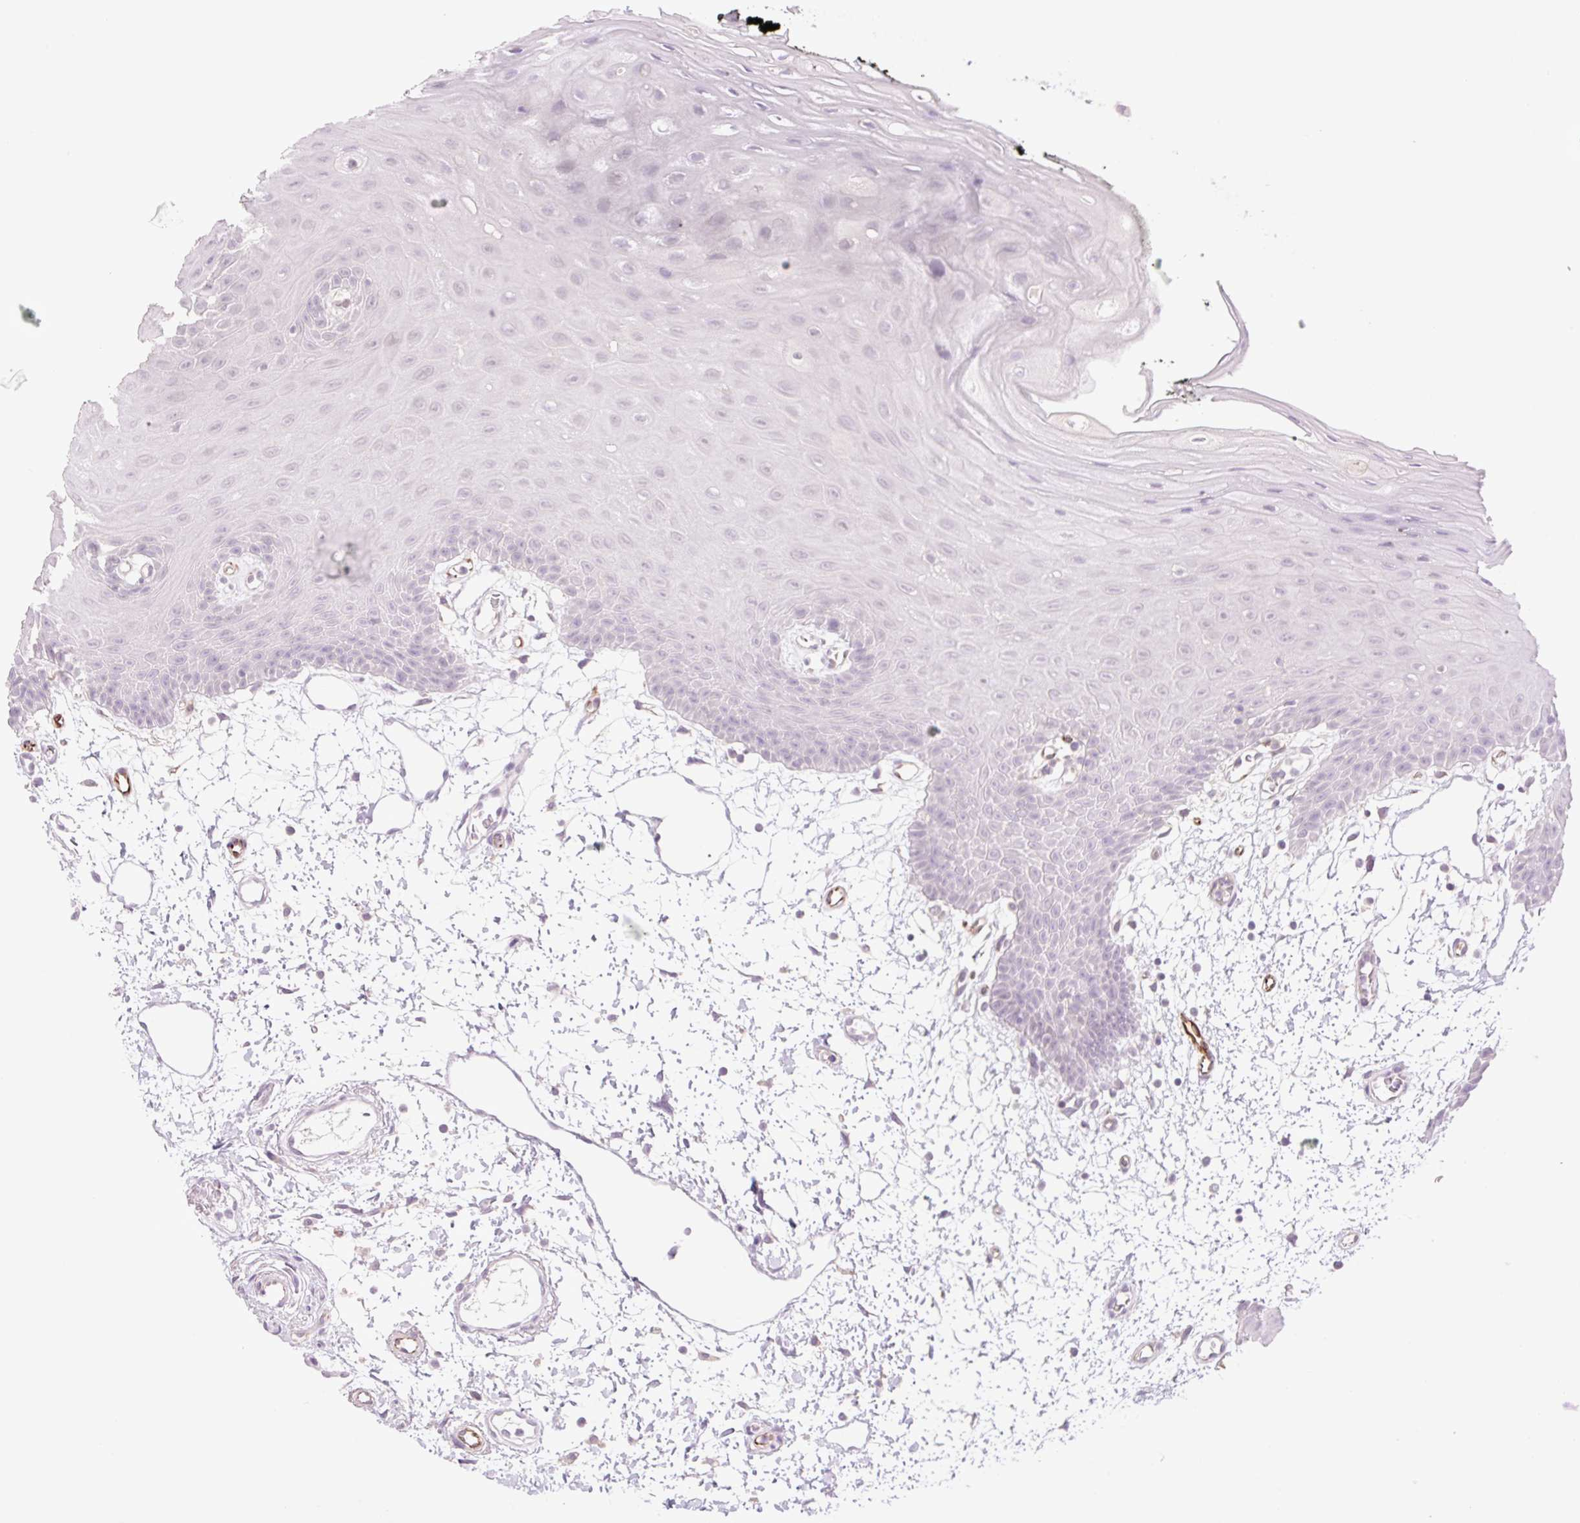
{"staining": {"intensity": "negative", "quantity": "none", "location": "none"}, "tissue": "oral mucosa", "cell_type": "Squamous epithelial cells", "image_type": "normal", "snomed": [{"axis": "morphology", "description": "Normal tissue, NOS"}, {"axis": "topography", "description": "Oral tissue"}], "caption": "Immunohistochemistry image of benign oral mucosa stained for a protein (brown), which shows no staining in squamous epithelial cells.", "gene": "ZFYVE21", "patient": {"sex": "female", "age": 59}}